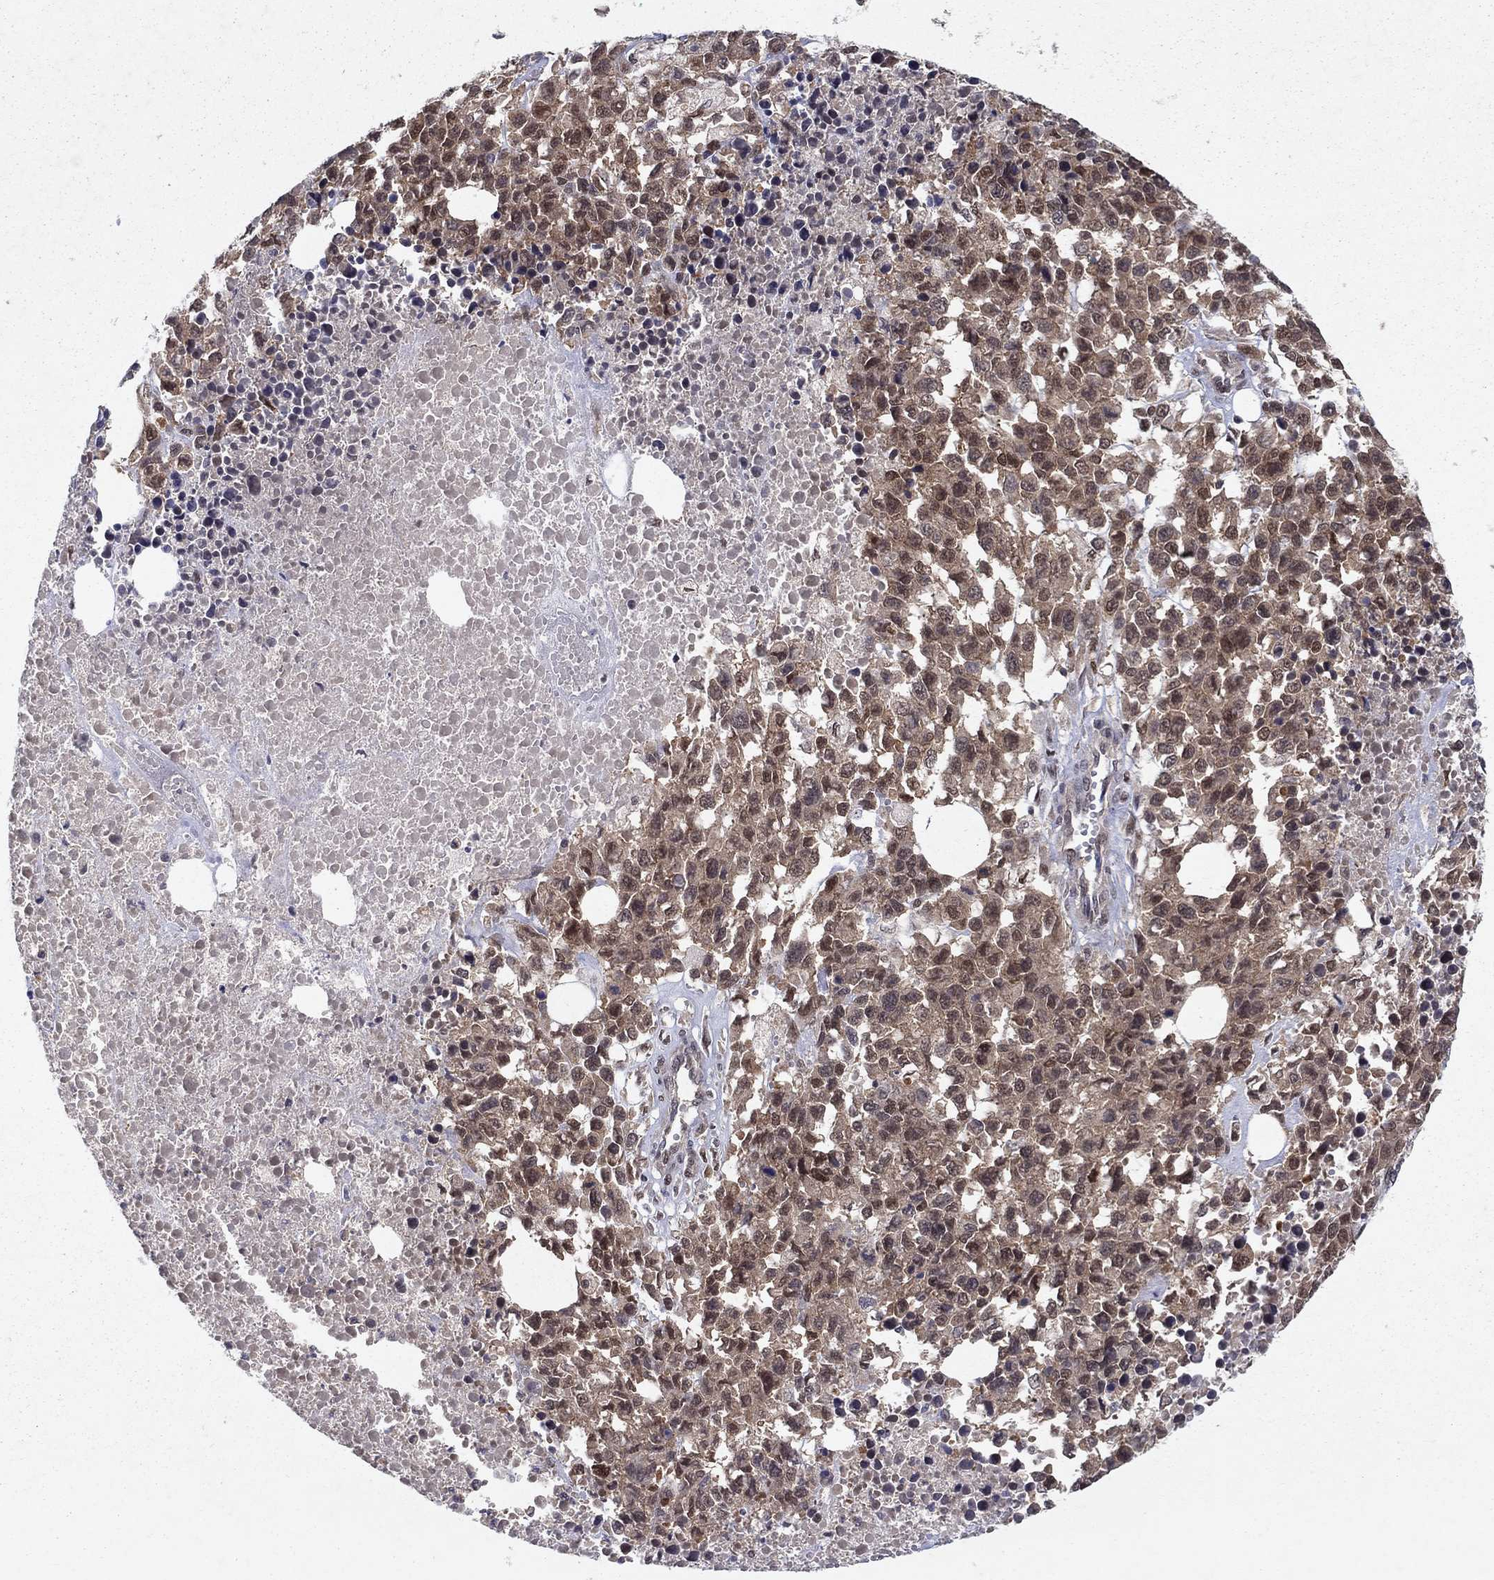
{"staining": {"intensity": "moderate", "quantity": "<25%", "location": "nuclear"}, "tissue": "melanoma", "cell_type": "Tumor cells", "image_type": "cancer", "snomed": [{"axis": "morphology", "description": "Malignant melanoma, Metastatic site"}, {"axis": "topography", "description": "Skin"}], "caption": "Moderate nuclear protein positivity is appreciated in approximately <25% of tumor cells in malignant melanoma (metastatic site).", "gene": "CRTC1", "patient": {"sex": "male", "age": 84}}